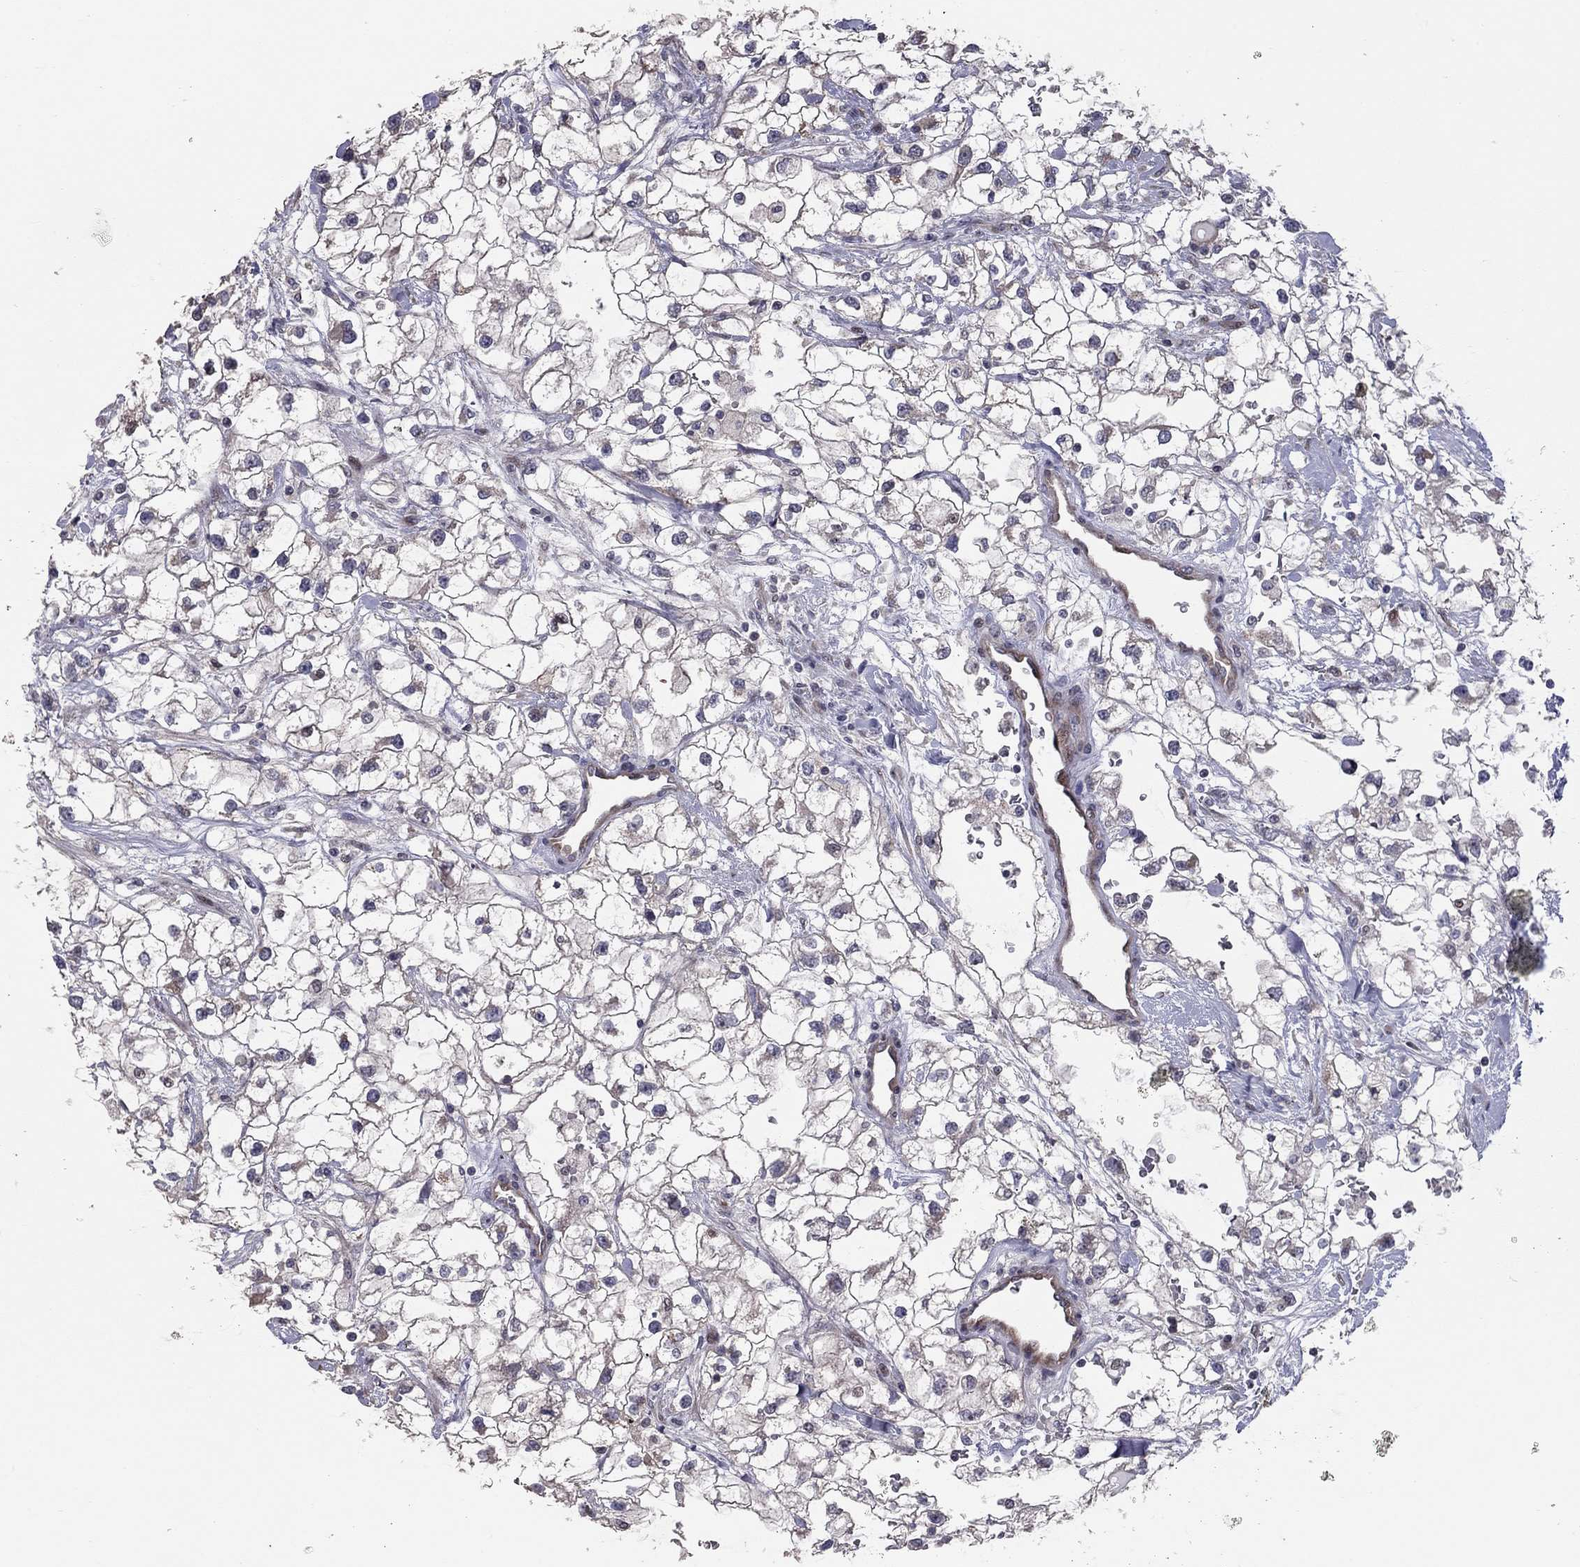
{"staining": {"intensity": "negative", "quantity": "none", "location": "none"}, "tissue": "renal cancer", "cell_type": "Tumor cells", "image_type": "cancer", "snomed": [{"axis": "morphology", "description": "Adenocarcinoma, NOS"}, {"axis": "topography", "description": "Kidney"}], "caption": "Immunohistochemistry histopathology image of neoplastic tissue: human renal cancer stained with DAB reveals no significant protein expression in tumor cells.", "gene": "DUSP7", "patient": {"sex": "male", "age": 59}}